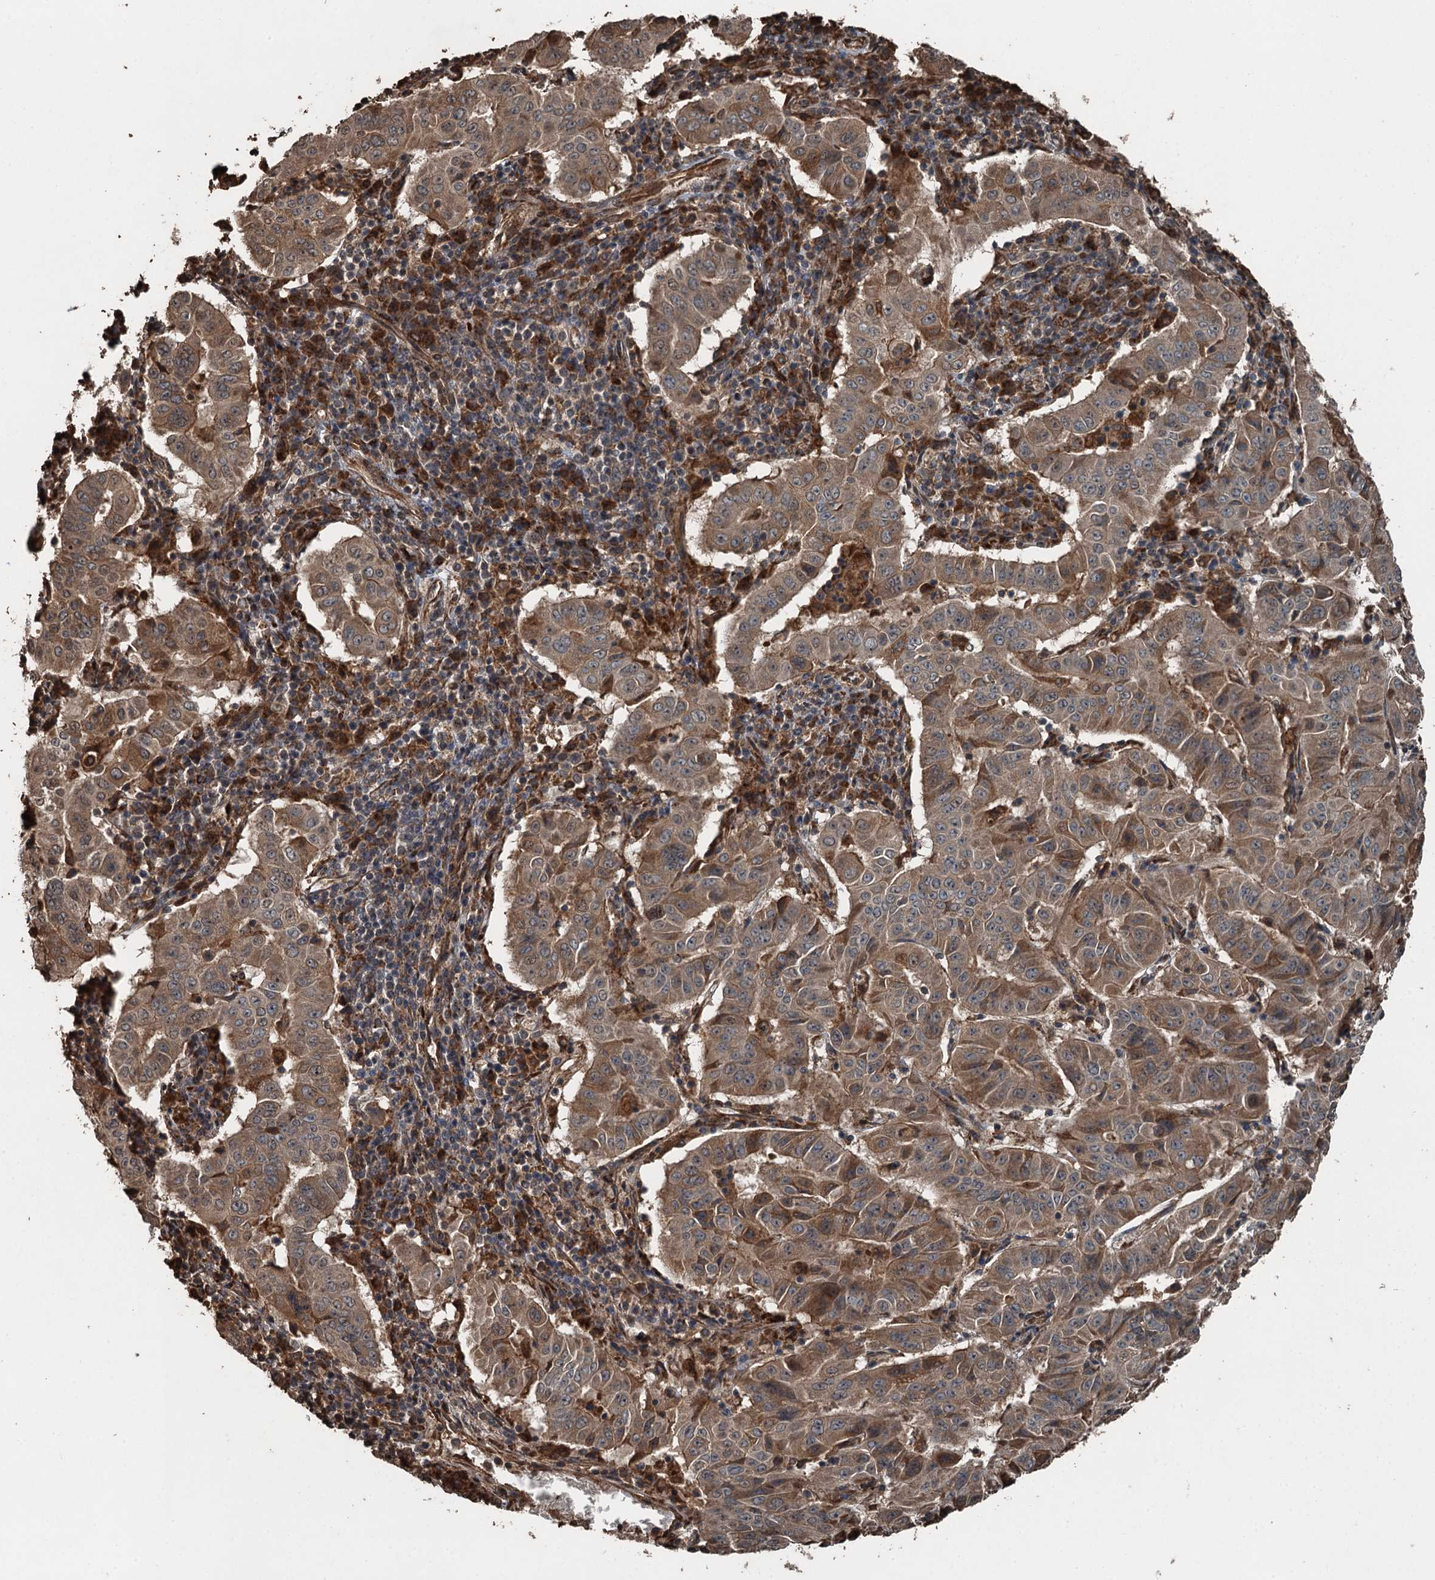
{"staining": {"intensity": "weak", "quantity": ">75%", "location": "cytoplasmic/membranous"}, "tissue": "pancreatic cancer", "cell_type": "Tumor cells", "image_type": "cancer", "snomed": [{"axis": "morphology", "description": "Adenocarcinoma, NOS"}, {"axis": "topography", "description": "Pancreas"}], "caption": "This photomicrograph demonstrates immunohistochemistry (IHC) staining of adenocarcinoma (pancreatic), with low weak cytoplasmic/membranous positivity in about >75% of tumor cells.", "gene": "TCTN1", "patient": {"sex": "male", "age": 63}}